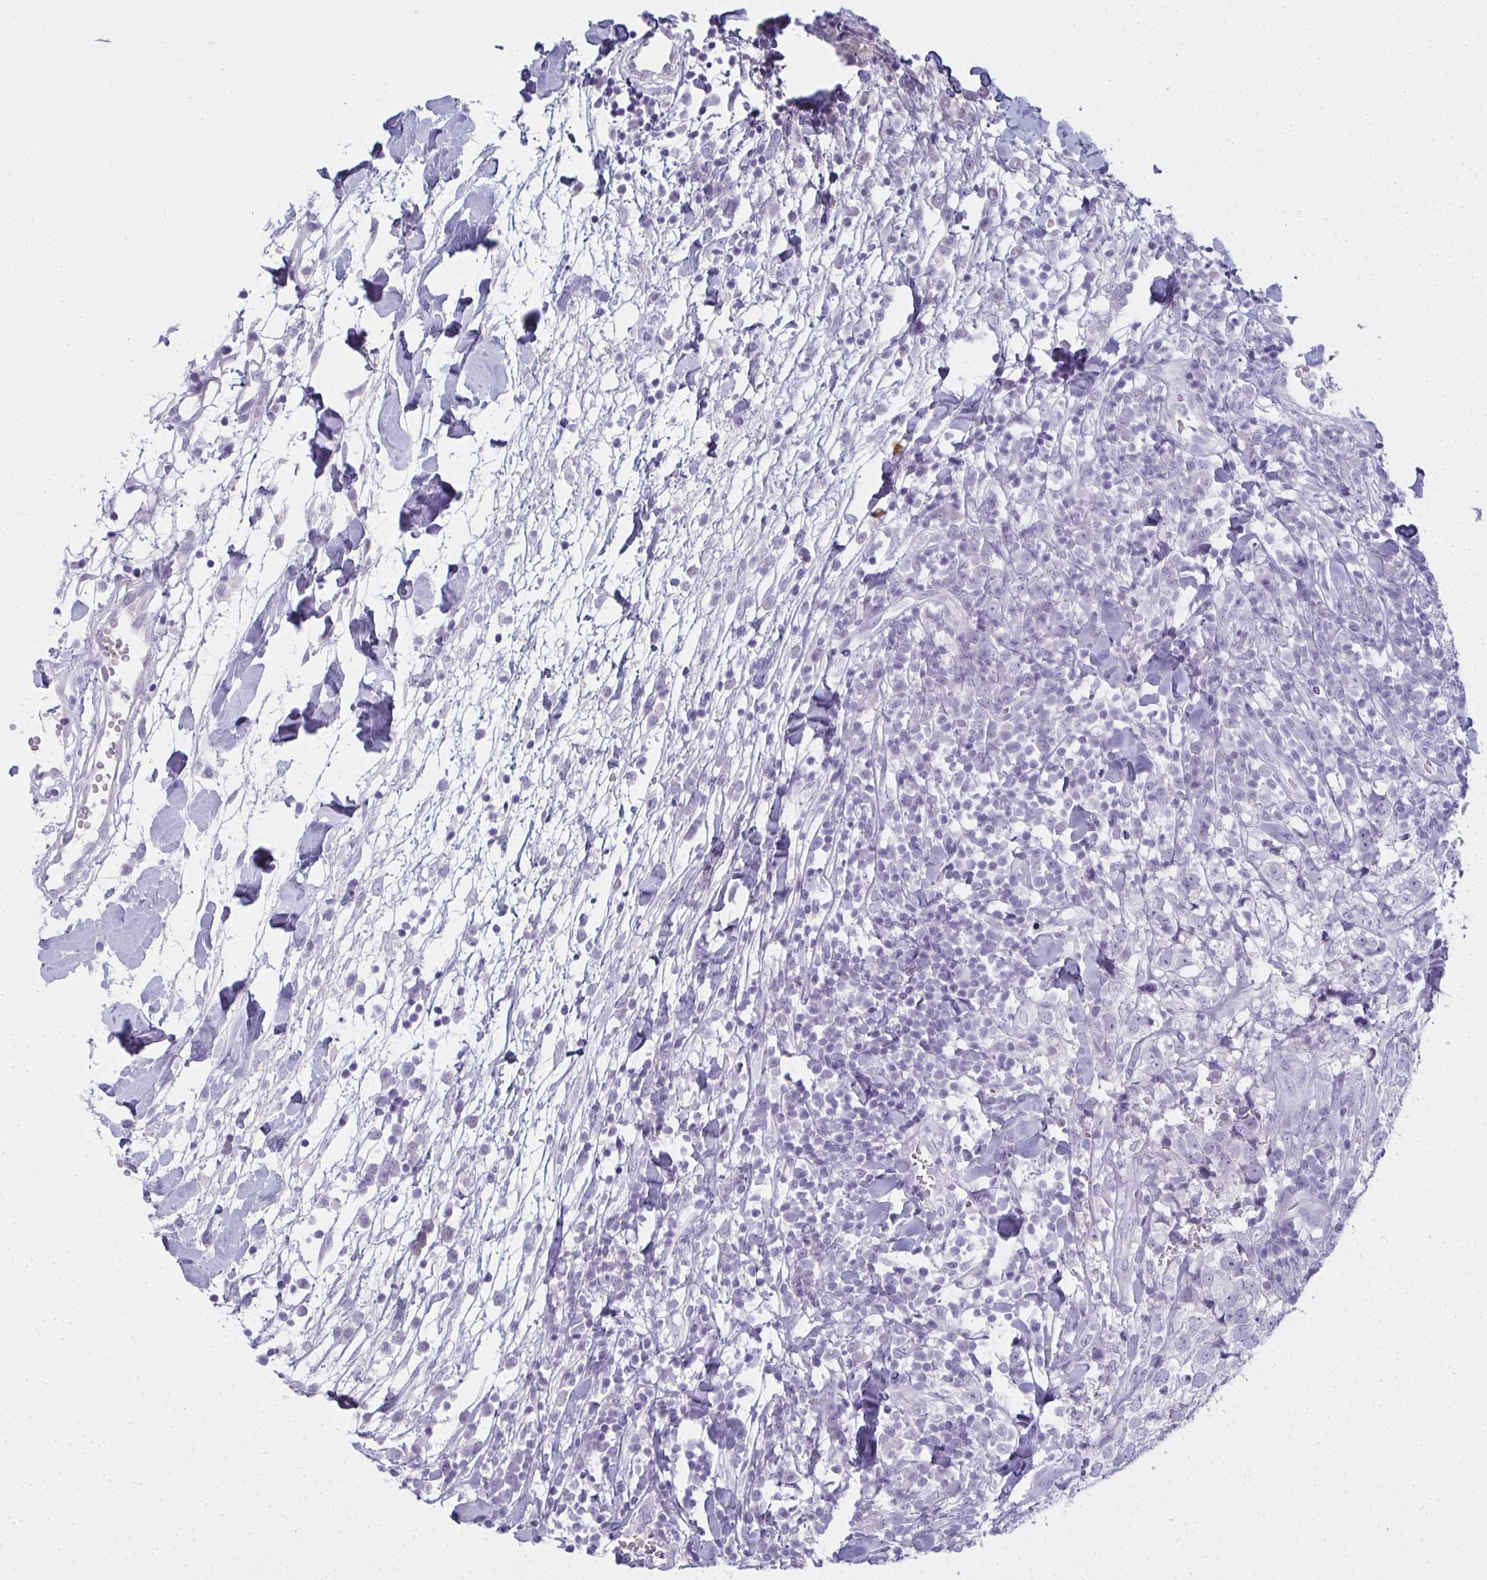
{"staining": {"intensity": "negative", "quantity": "none", "location": "none"}, "tissue": "breast cancer", "cell_type": "Tumor cells", "image_type": "cancer", "snomed": [{"axis": "morphology", "description": "Duct carcinoma"}, {"axis": "topography", "description": "Breast"}], "caption": "IHC of breast cancer shows no positivity in tumor cells.", "gene": "SLC36A2", "patient": {"sex": "female", "age": 30}}